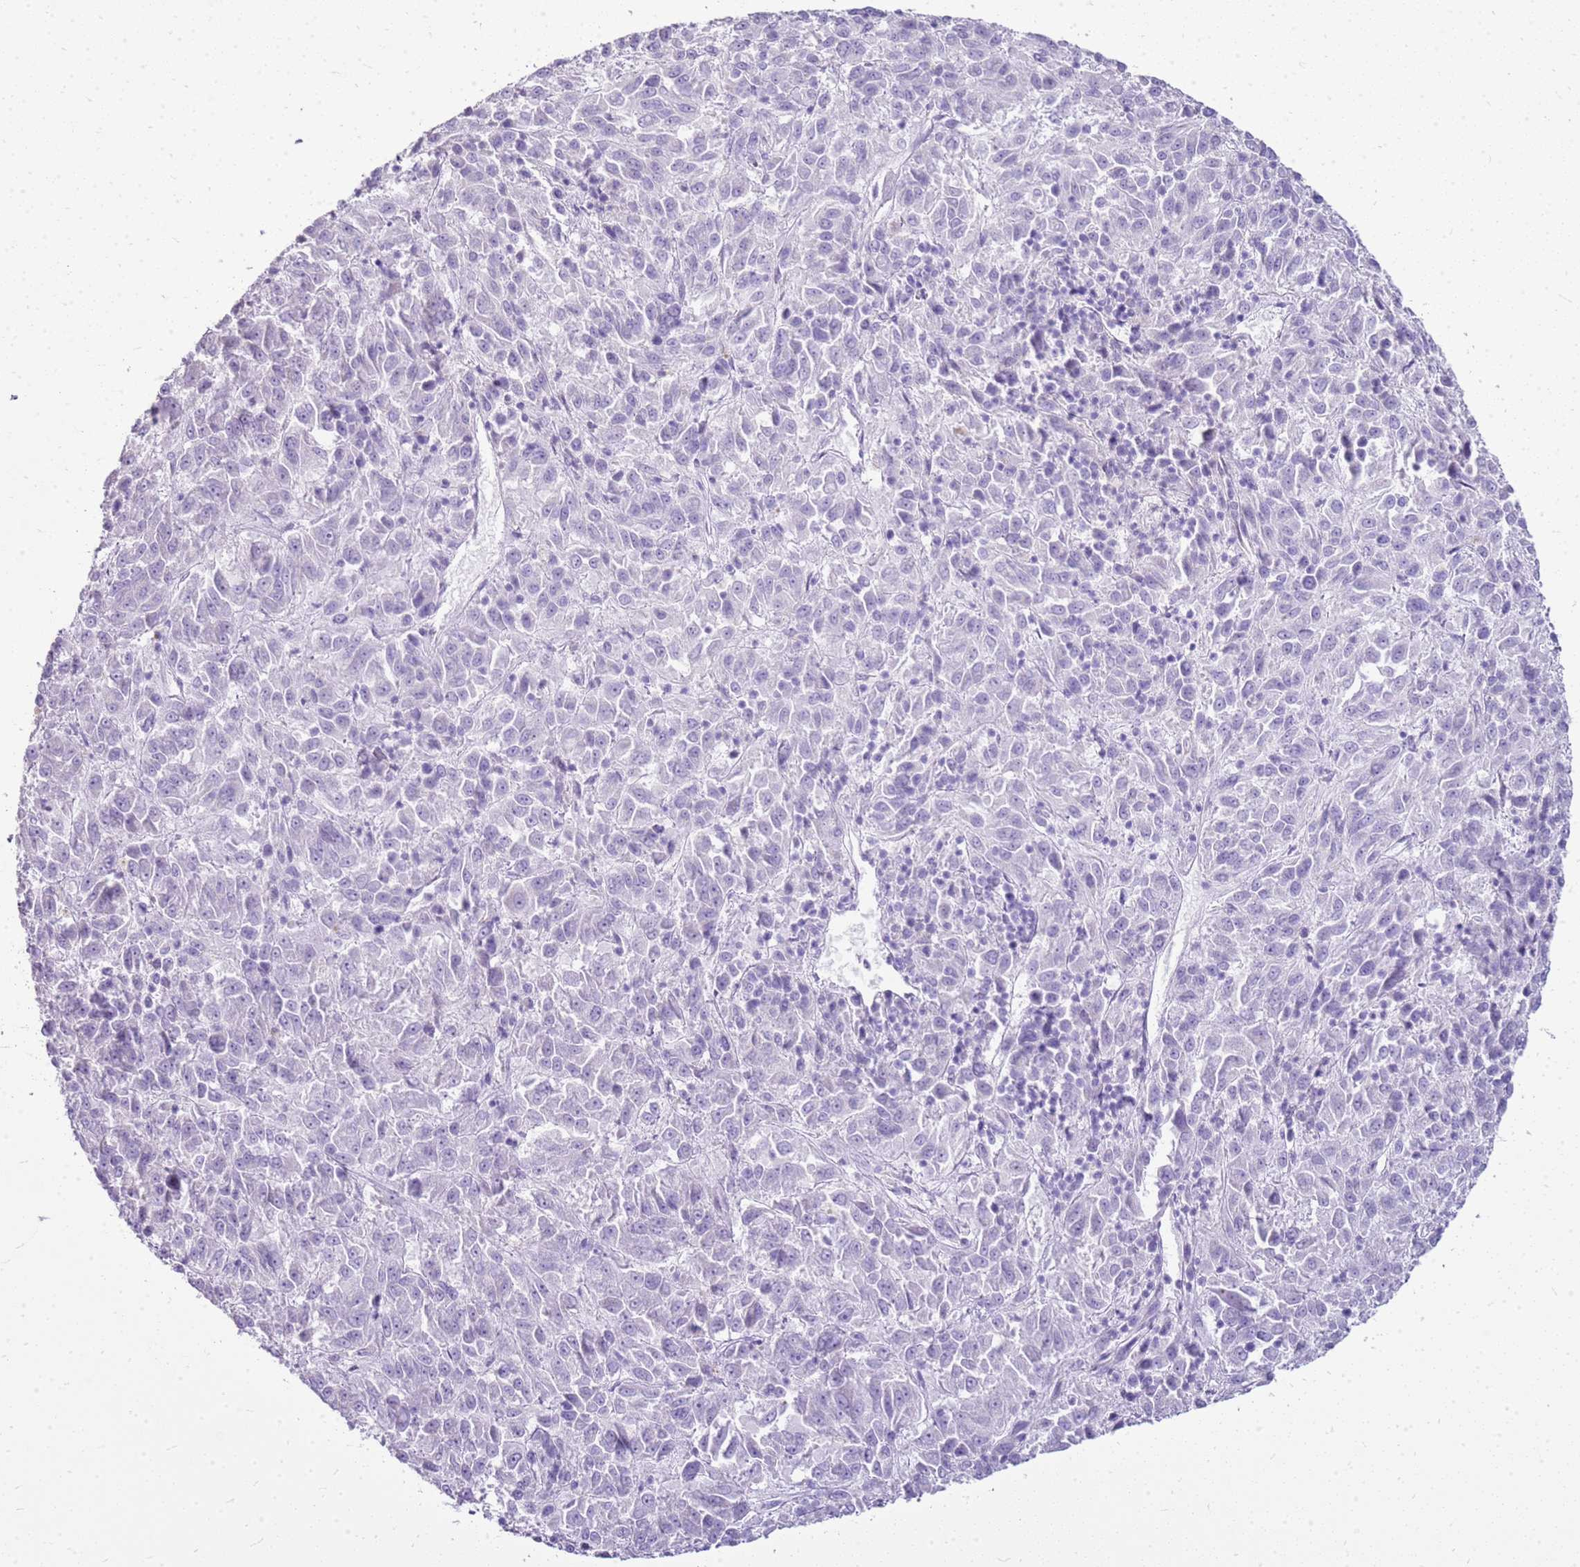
{"staining": {"intensity": "negative", "quantity": "none", "location": "none"}, "tissue": "melanoma", "cell_type": "Tumor cells", "image_type": "cancer", "snomed": [{"axis": "morphology", "description": "Malignant melanoma, Metastatic site"}, {"axis": "topography", "description": "Lung"}], "caption": "High power microscopy photomicrograph of an immunohistochemistry micrograph of malignant melanoma (metastatic site), revealing no significant expression in tumor cells.", "gene": "SULT1E1", "patient": {"sex": "male", "age": 64}}